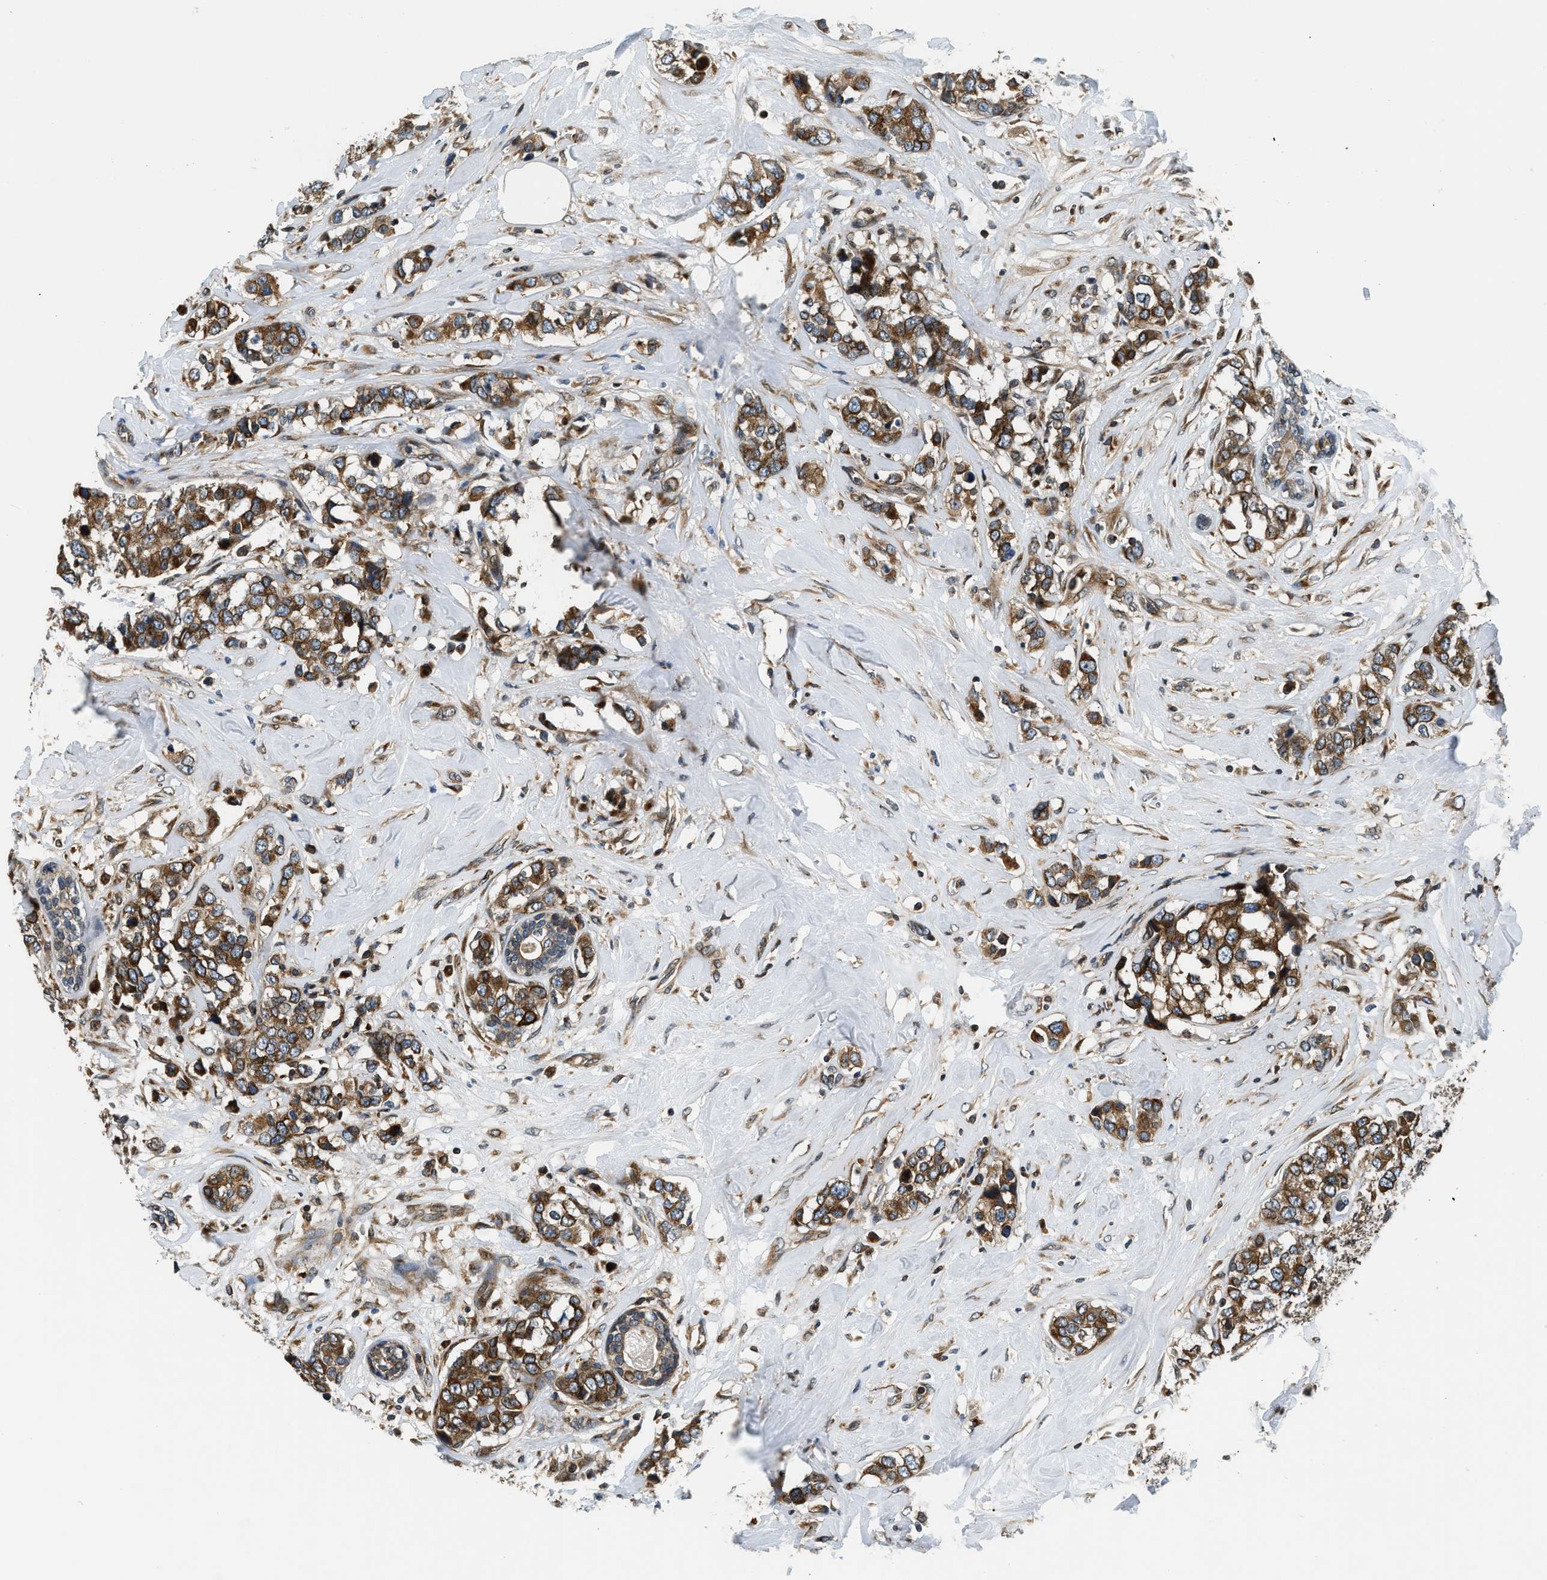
{"staining": {"intensity": "strong", "quantity": ">75%", "location": "cytoplasmic/membranous"}, "tissue": "breast cancer", "cell_type": "Tumor cells", "image_type": "cancer", "snomed": [{"axis": "morphology", "description": "Lobular carcinoma"}, {"axis": "topography", "description": "Breast"}], "caption": "Breast cancer stained for a protein (brown) shows strong cytoplasmic/membranous positive staining in about >75% of tumor cells.", "gene": "RETREG3", "patient": {"sex": "female", "age": 59}}